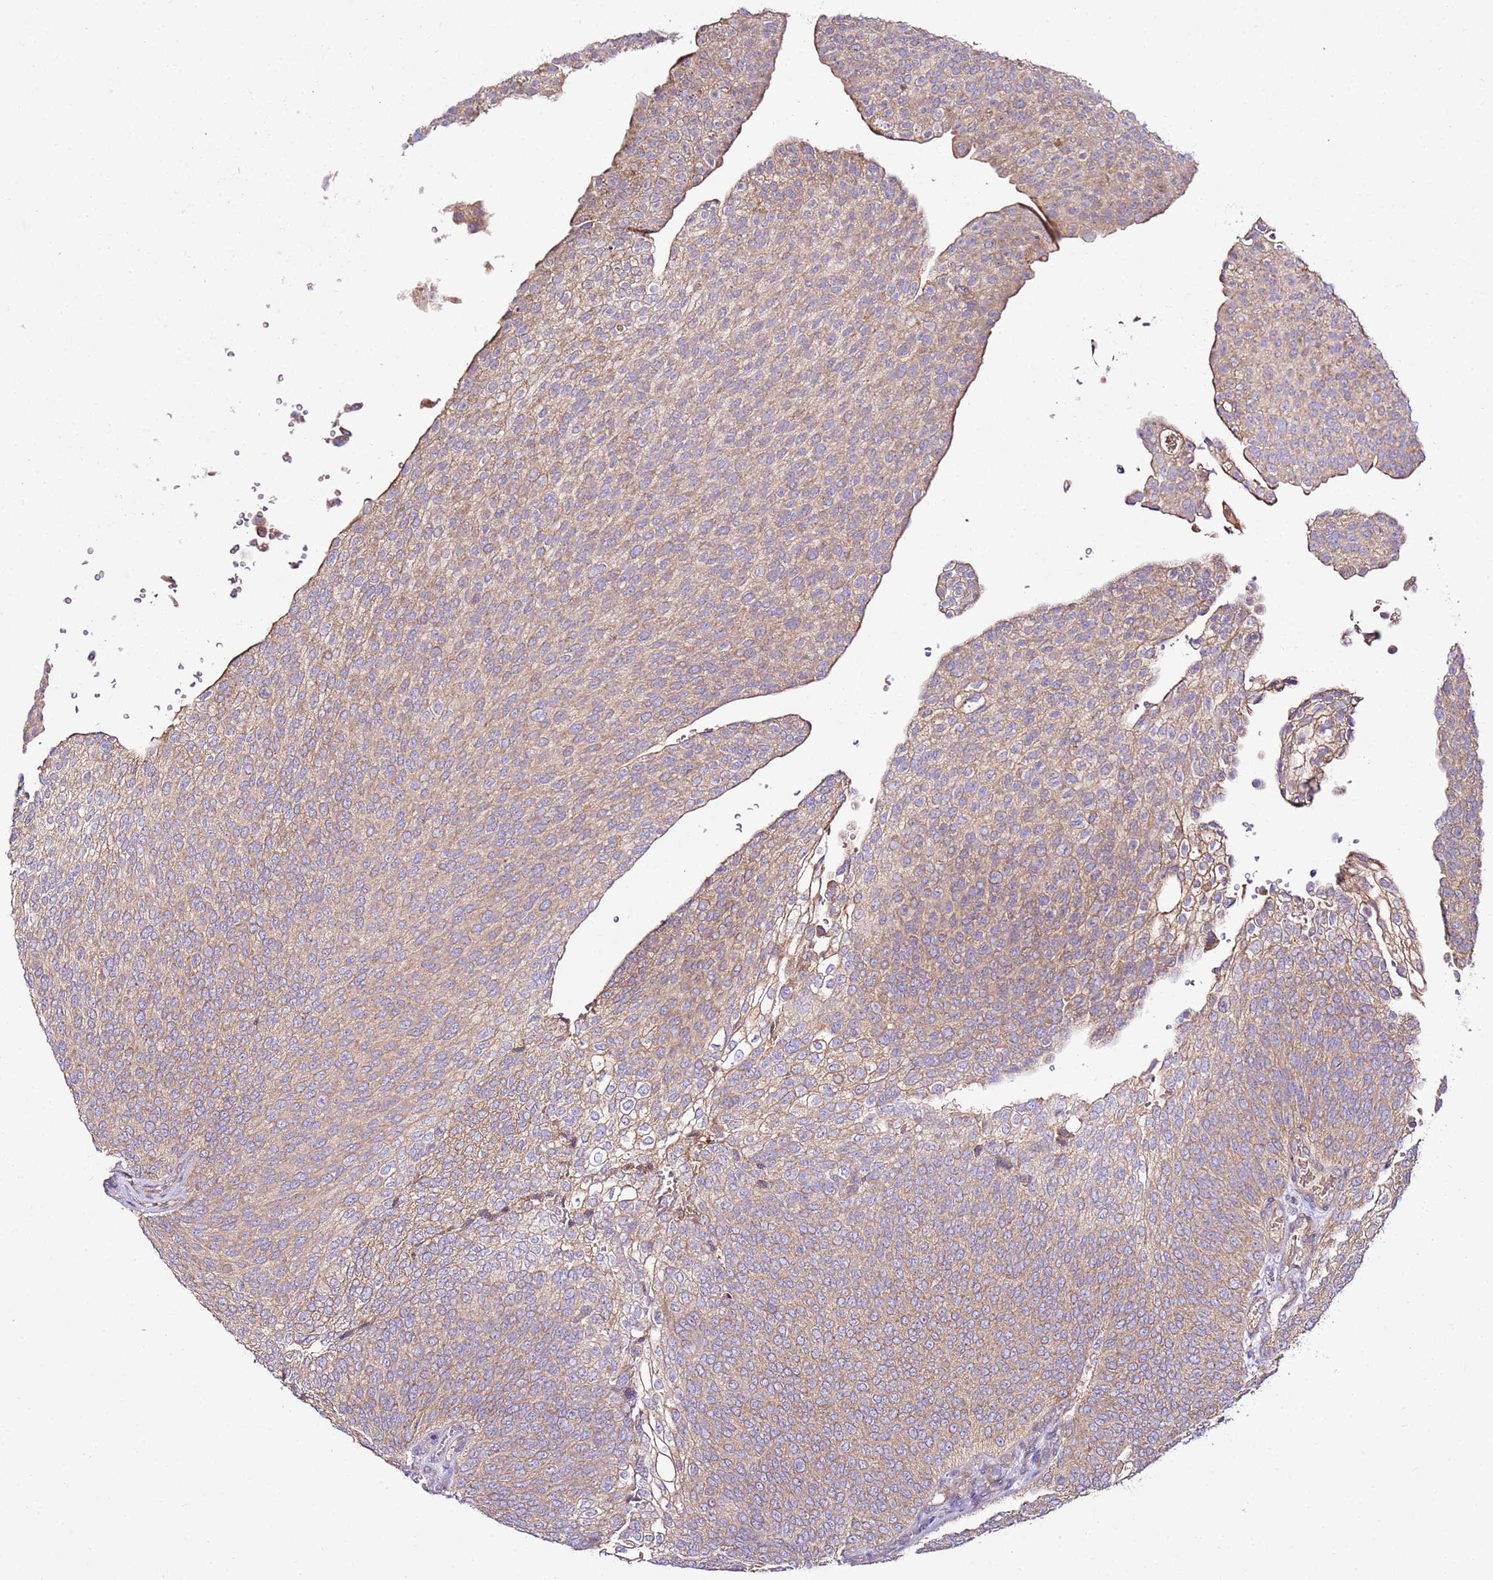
{"staining": {"intensity": "weak", "quantity": ">75%", "location": "cytoplasmic/membranous"}, "tissue": "urothelial cancer", "cell_type": "Tumor cells", "image_type": "cancer", "snomed": [{"axis": "morphology", "description": "Urothelial carcinoma, High grade"}, {"axis": "topography", "description": "Urinary bladder"}], "caption": "About >75% of tumor cells in human urothelial cancer demonstrate weak cytoplasmic/membranous protein staining as visualized by brown immunohistochemical staining.", "gene": "KRTAP21-3", "patient": {"sex": "female", "age": 79}}